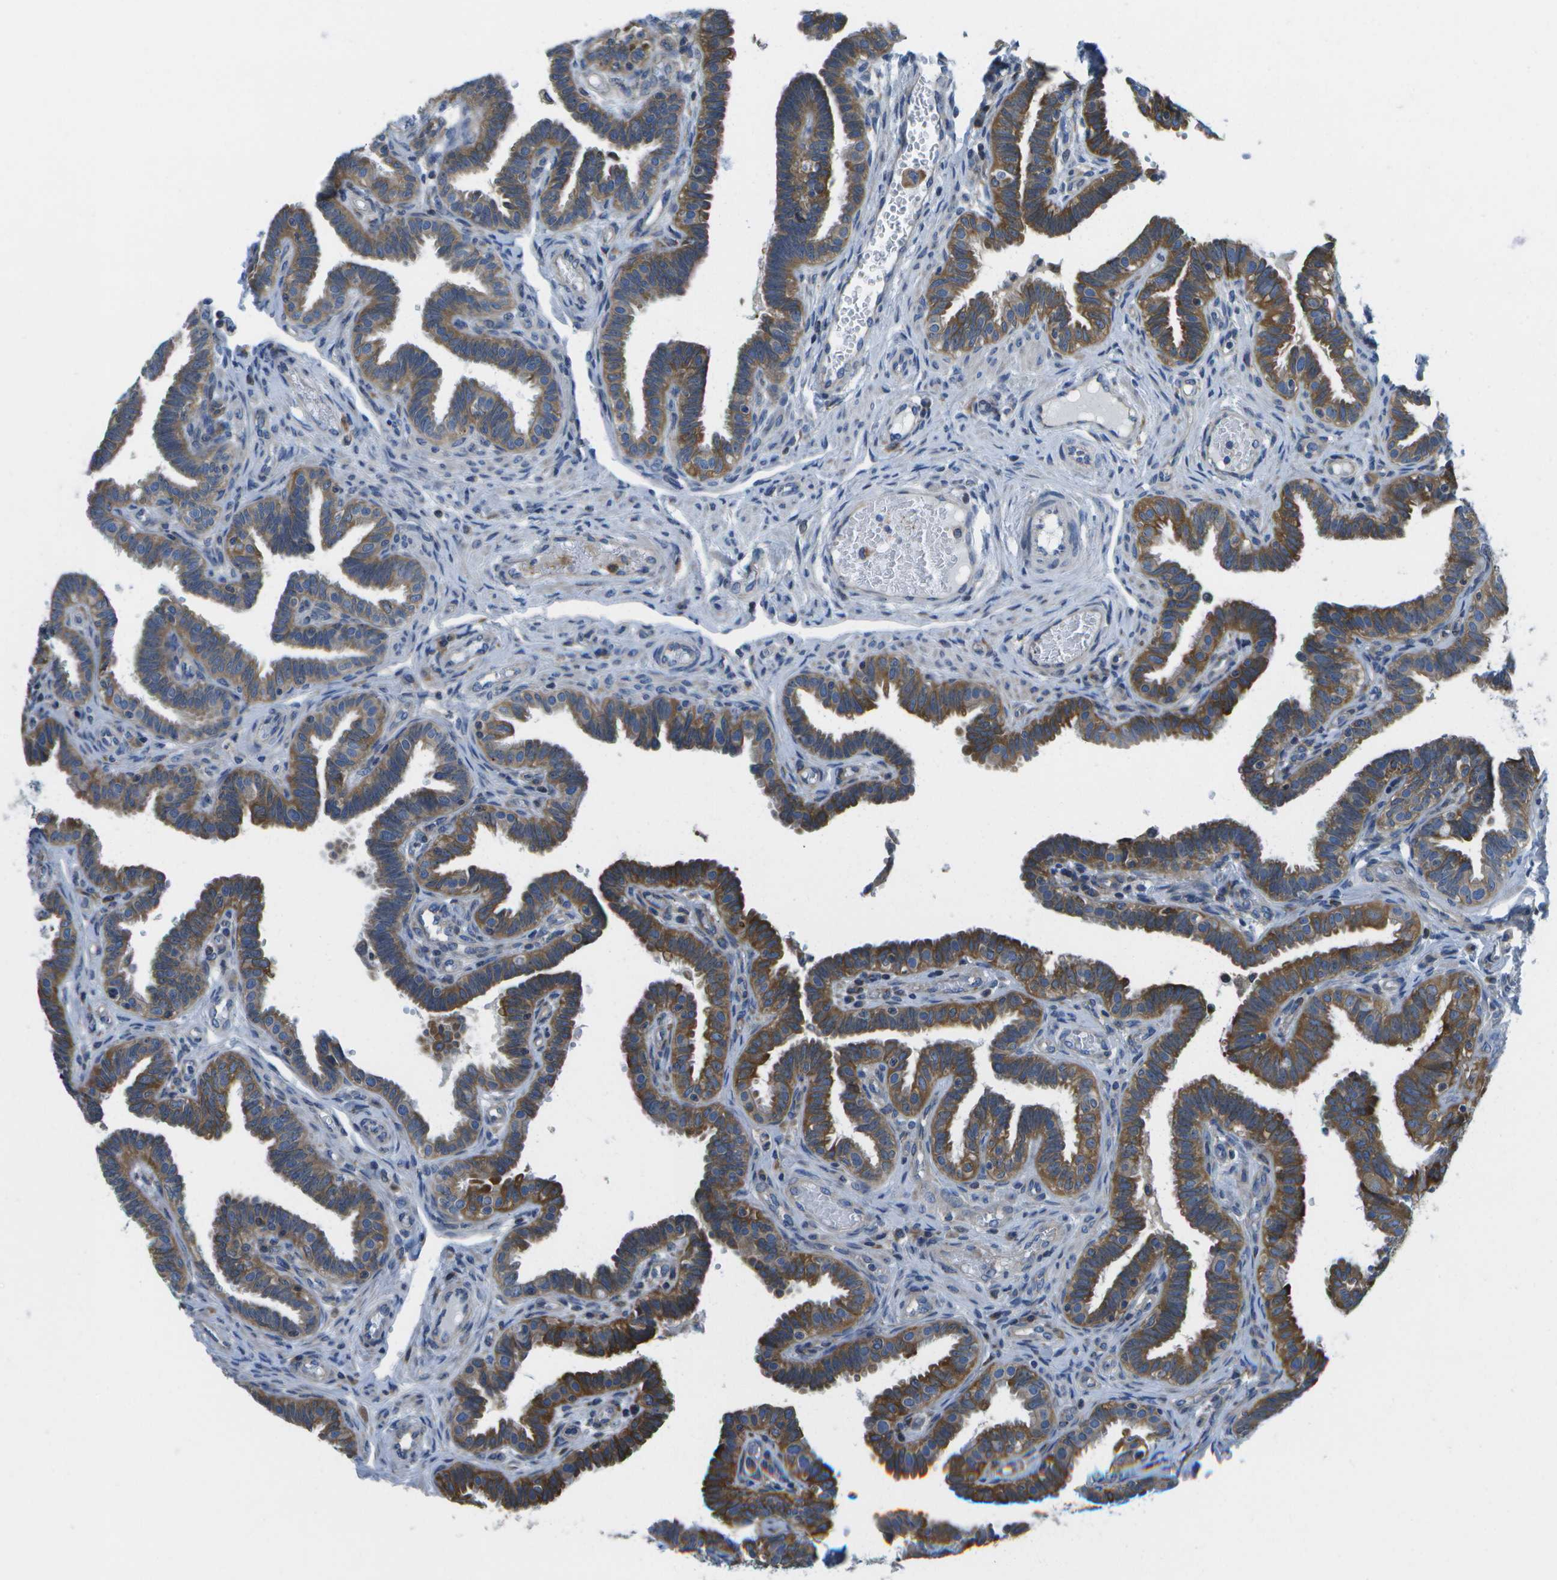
{"staining": {"intensity": "moderate", "quantity": ">75%", "location": "cytoplasmic/membranous"}, "tissue": "fallopian tube", "cell_type": "Glandular cells", "image_type": "normal", "snomed": [{"axis": "morphology", "description": "Normal tissue, NOS"}, {"axis": "topography", "description": "Fallopian tube"}, {"axis": "topography", "description": "Placenta"}], "caption": "Immunohistochemical staining of benign fallopian tube shows medium levels of moderate cytoplasmic/membranous staining in about >75% of glandular cells. (DAB IHC with brightfield microscopy, high magnification).", "gene": "GDF5", "patient": {"sex": "female", "age": 34}}